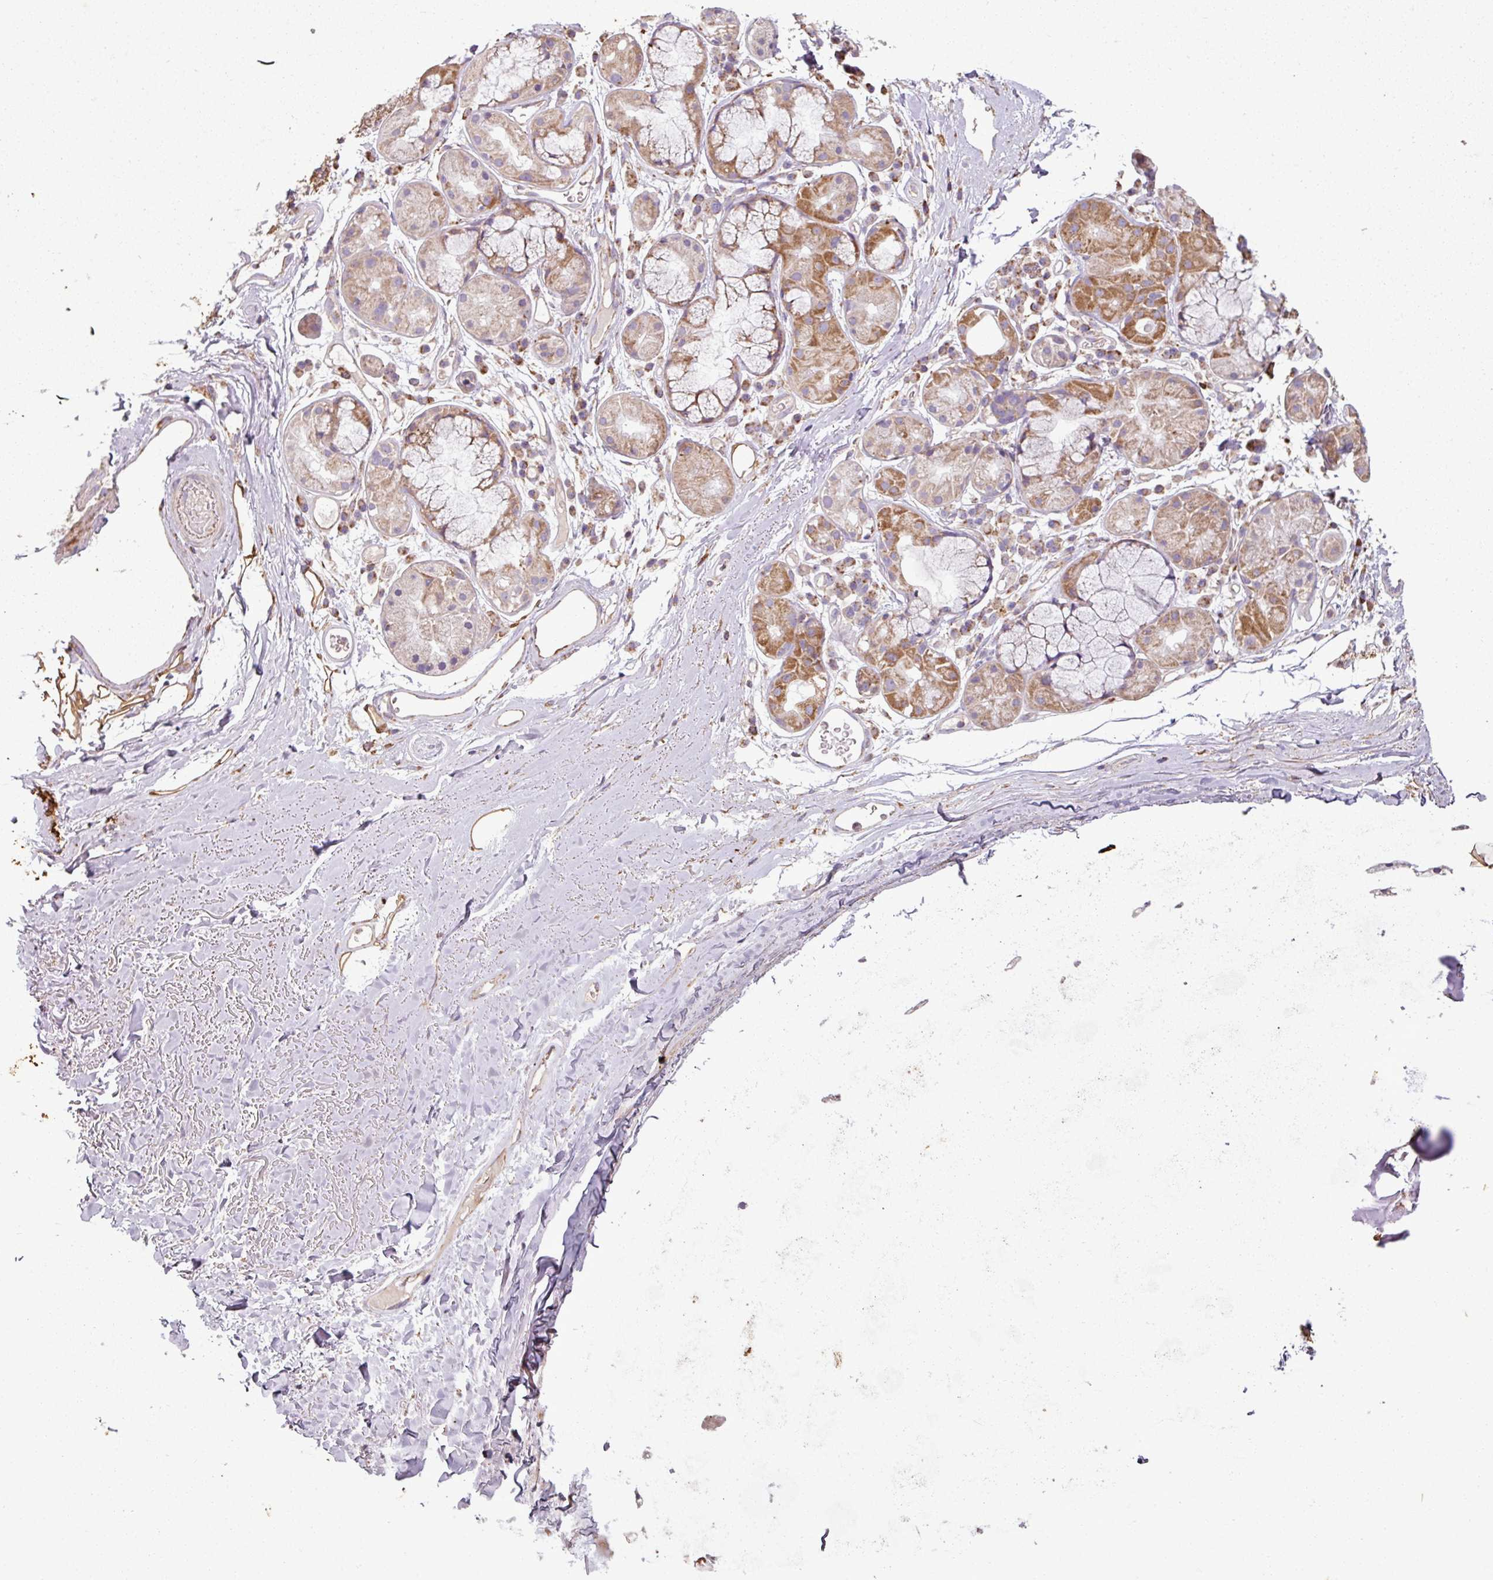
{"staining": {"intensity": "moderate", "quantity": ">75%", "location": "cytoplasmic/membranous"}, "tissue": "adipose tissue", "cell_type": "Adipocytes", "image_type": "normal", "snomed": [{"axis": "morphology", "description": "Normal tissue, NOS"}, {"axis": "topography", "description": "Cartilage tissue"}], "caption": "Normal adipose tissue displays moderate cytoplasmic/membranous expression in about >75% of adipocytes.", "gene": "ENSG00000260170", "patient": {"sex": "male", "age": 80}}